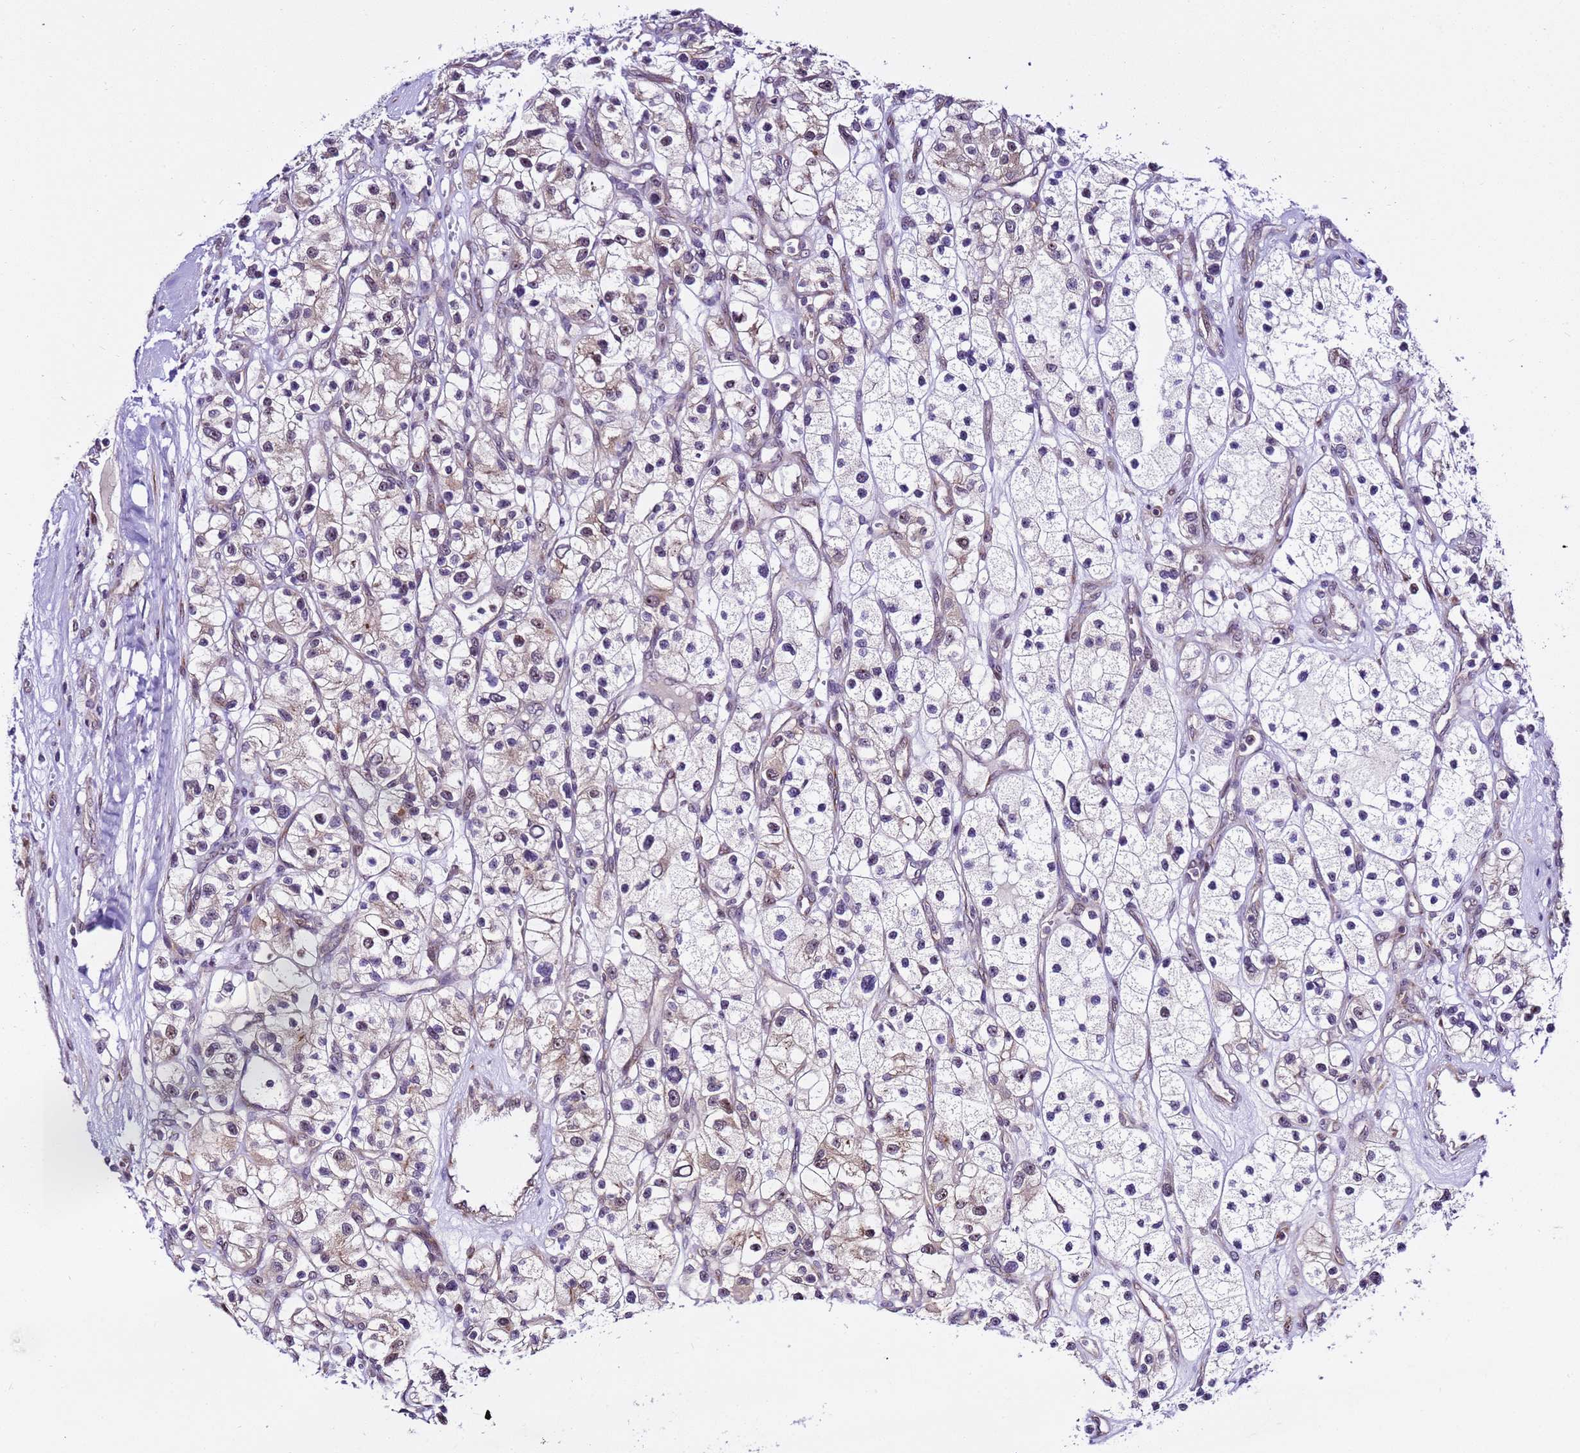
{"staining": {"intensity": "weak", "quantity": "<25%", "location": "cytoplasmic/membranous"}, "tissue": "renal cancer", "cell_type": "Tumor cells", "image_type": "cancer", "snomed": [{"axis": "morphology", "description": "Adenocarcinoma, NOS"}, {"axis": "topography", "description": "Kidney"}], "caption": "A histopathology image of human renal cancer (adenocarcinoma) is negative for staining in tumor cells. (DAB immunohistochemistry with hematoxylin counter stain).", "gene": "SLX4IP", "patient": {"sex": "female", "age": 57}}